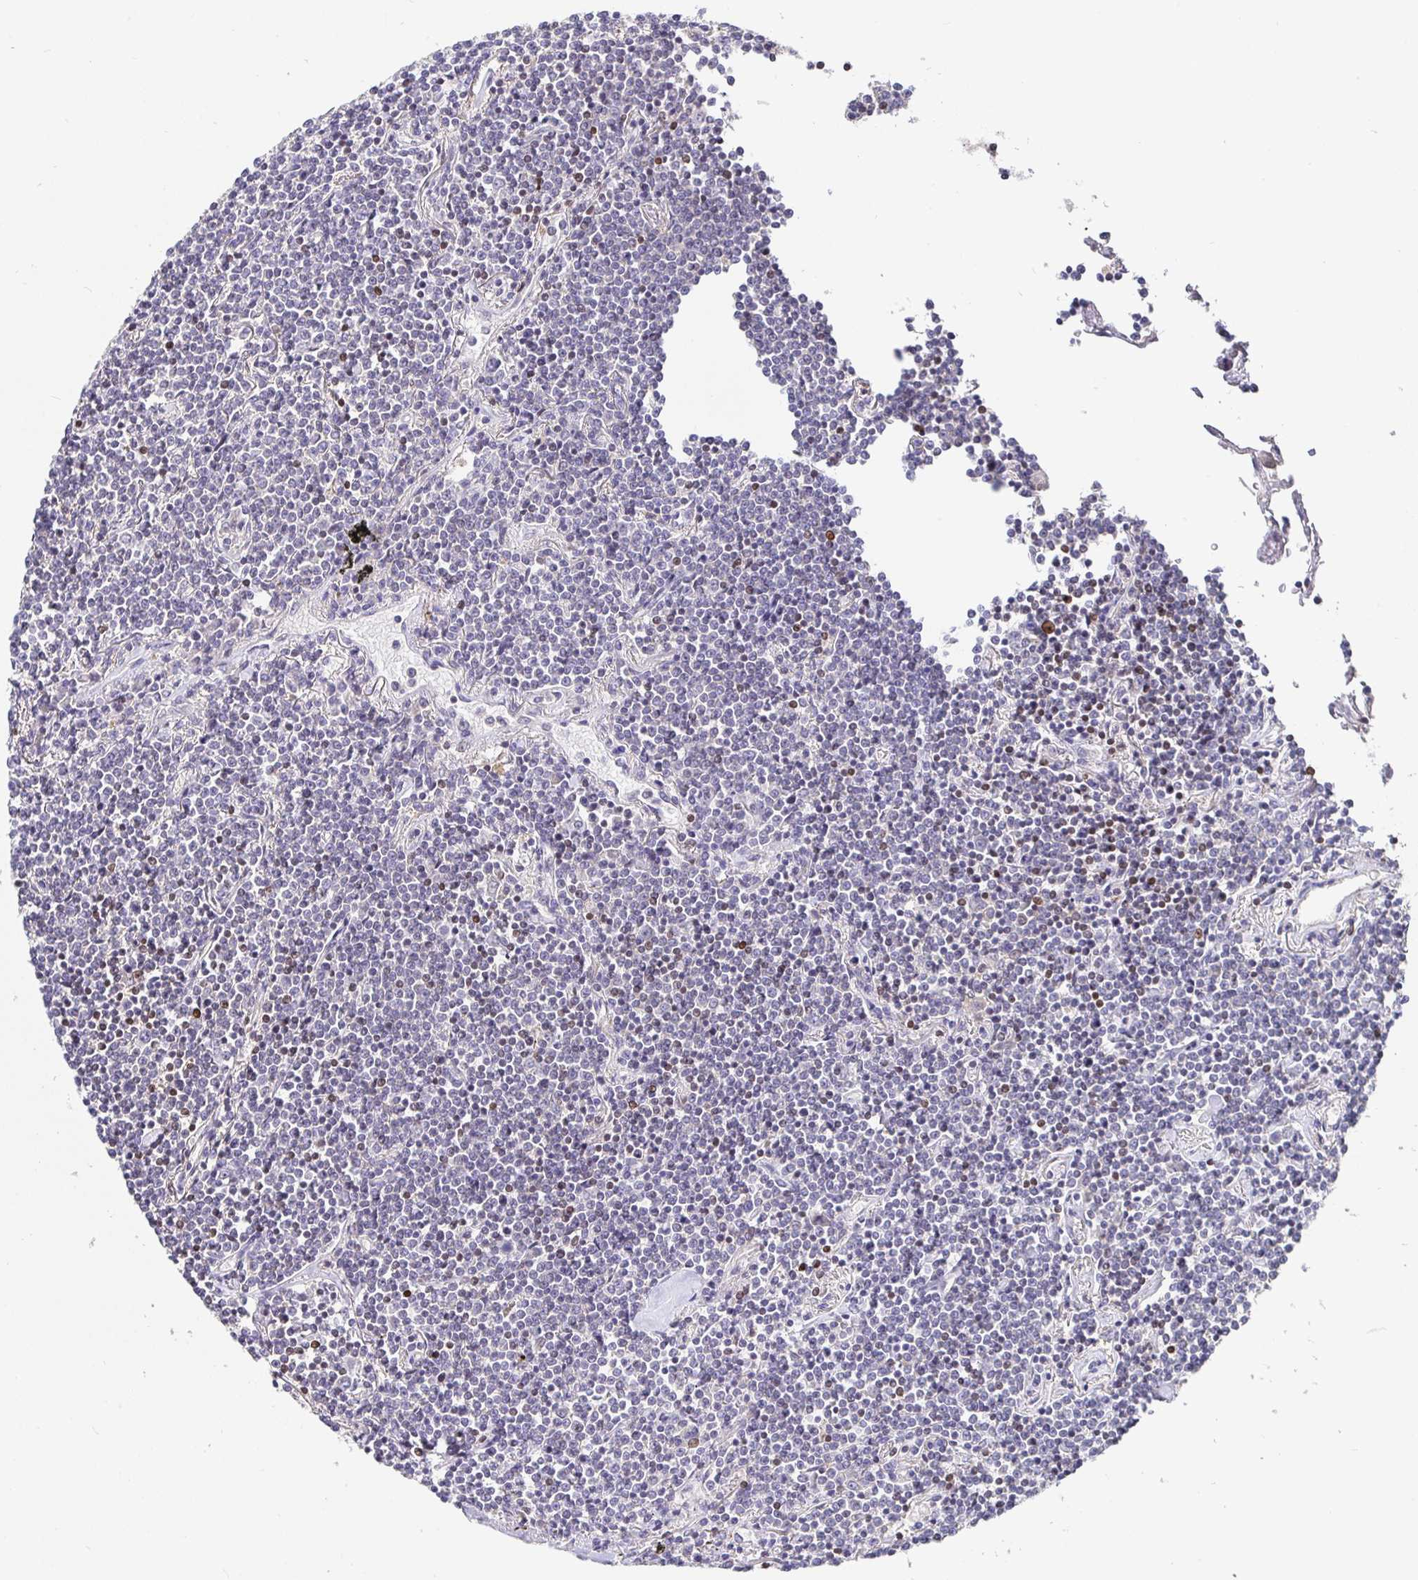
{"staining": {"intensity": "negative", "quantity": "none", "location": "none"}, "tissue": "lymphoma", "cell_type": "Tumor cells", "image_type": "cancer", "snomed": [{"axis": "morphology", "description": "Malignant lymphoma, non-Hodgkin's type, Low grade"}, {"axis": "topography", "description": "Lung"}], "caption": "Immunohistochemistry (IHC) of human low-grade malignant lymphoma, non-Hodgkin's type displays no positivity in tumor cells.", "gene": "SATB1", "patient": {"sex": "female", "age": 71}}